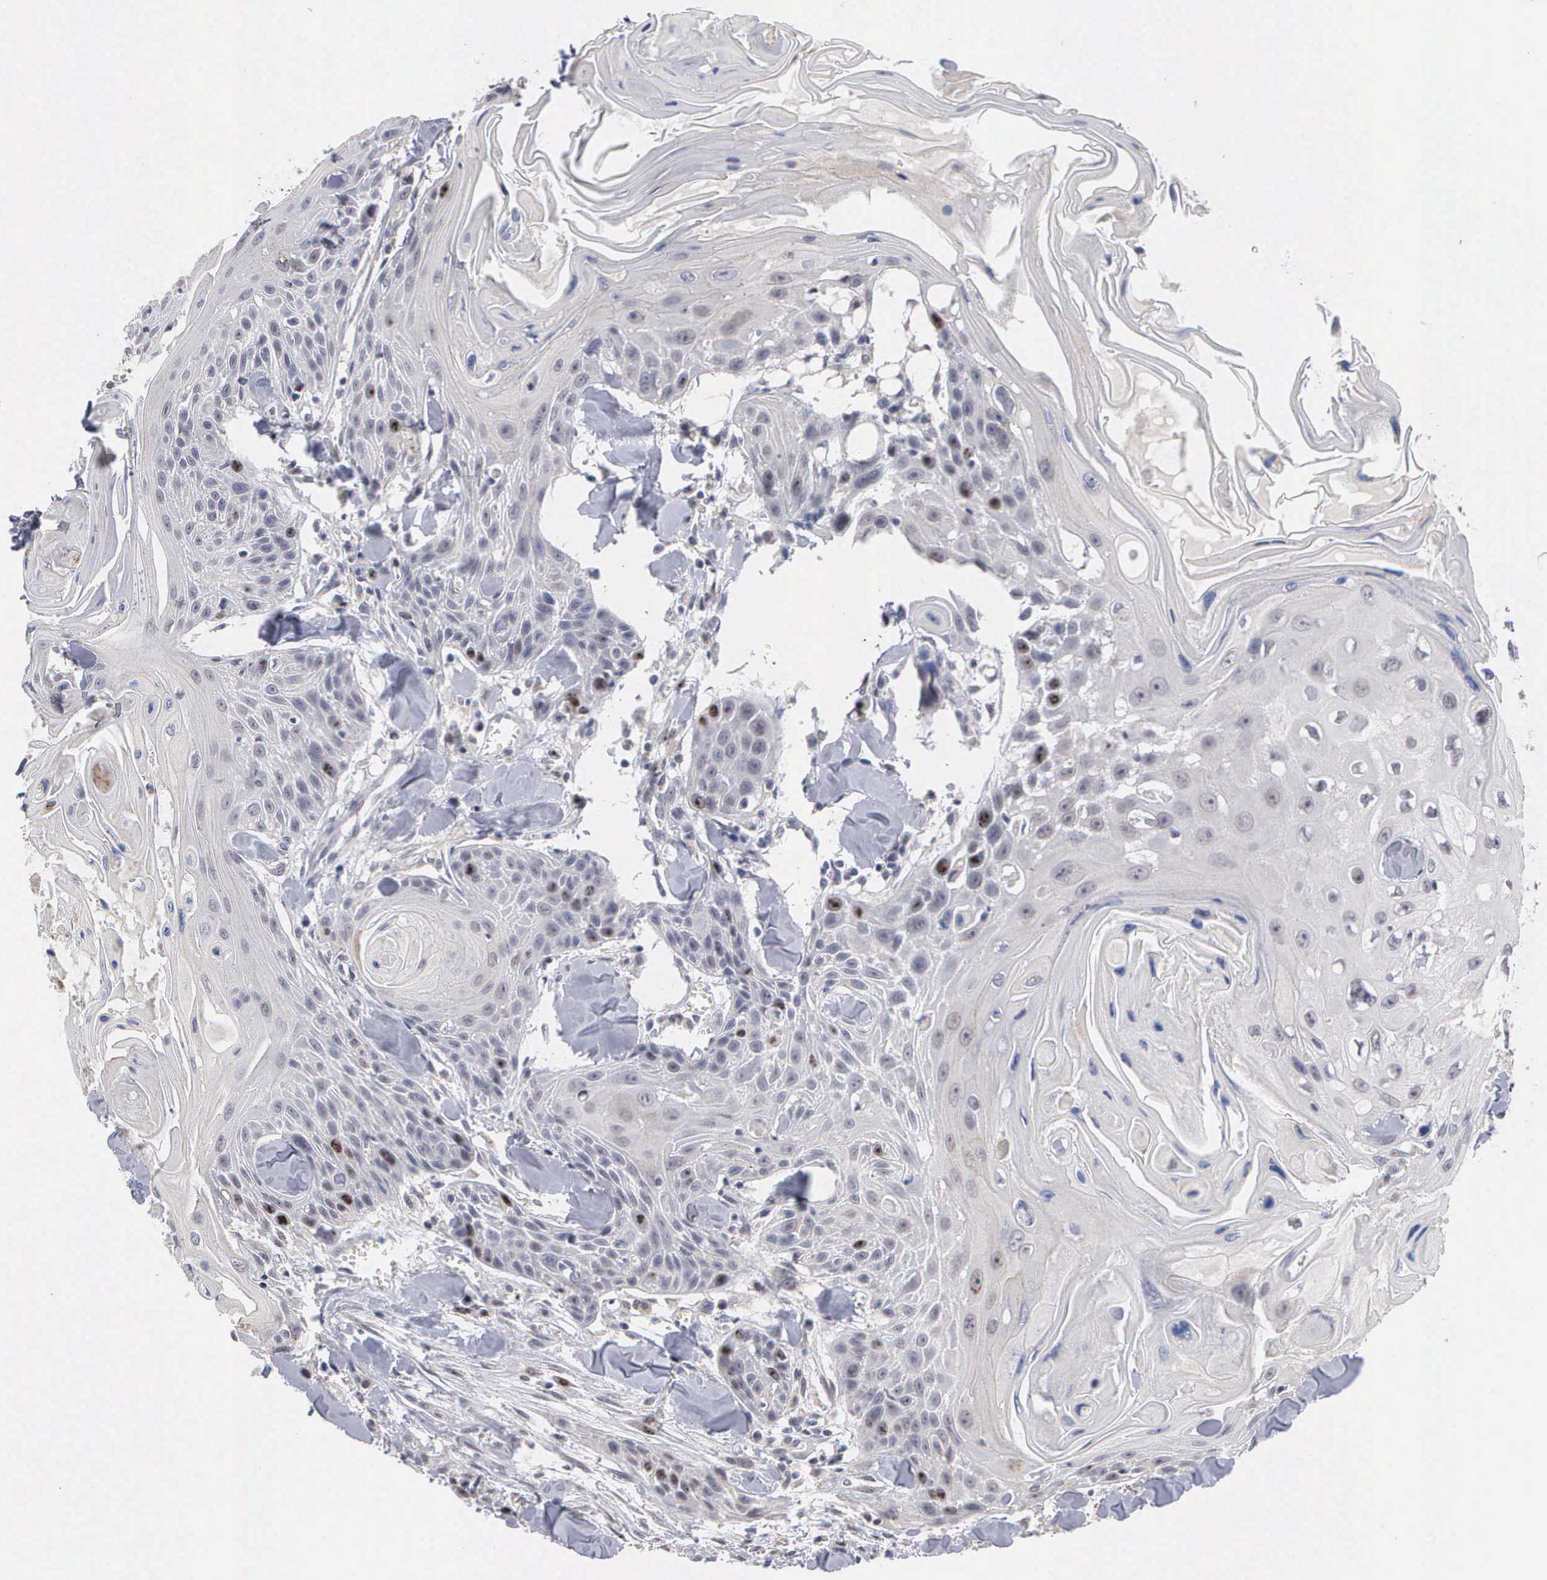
{"staining": {"intensity": "weak", "quantity": "<25%", "location": "nuclear"}, "tissue": "head and neck cancer", "cell_type": "Tumor cells", "image_type": "cancer", "snomed": [{"axis": "morphology", "description": "Squamous cell carcinoma, NOS"}, {"axis": "morphology", "description": "Squamous cell carcinoma, metastatic, NOS"}, {"axis": "topography", "description": "Lymph node"}, {"axis": "topography", "description": "Salivary gland"}, {"axis": "topography", "description": "Head-Neck"}], "caption": "Squamous cell carcinoma (head and neck) stained for a protein using immunohistochemistry displays no staining tumor cells.", "gene": "KDM6A", "patient": {"sex": "female", "age": 74}}